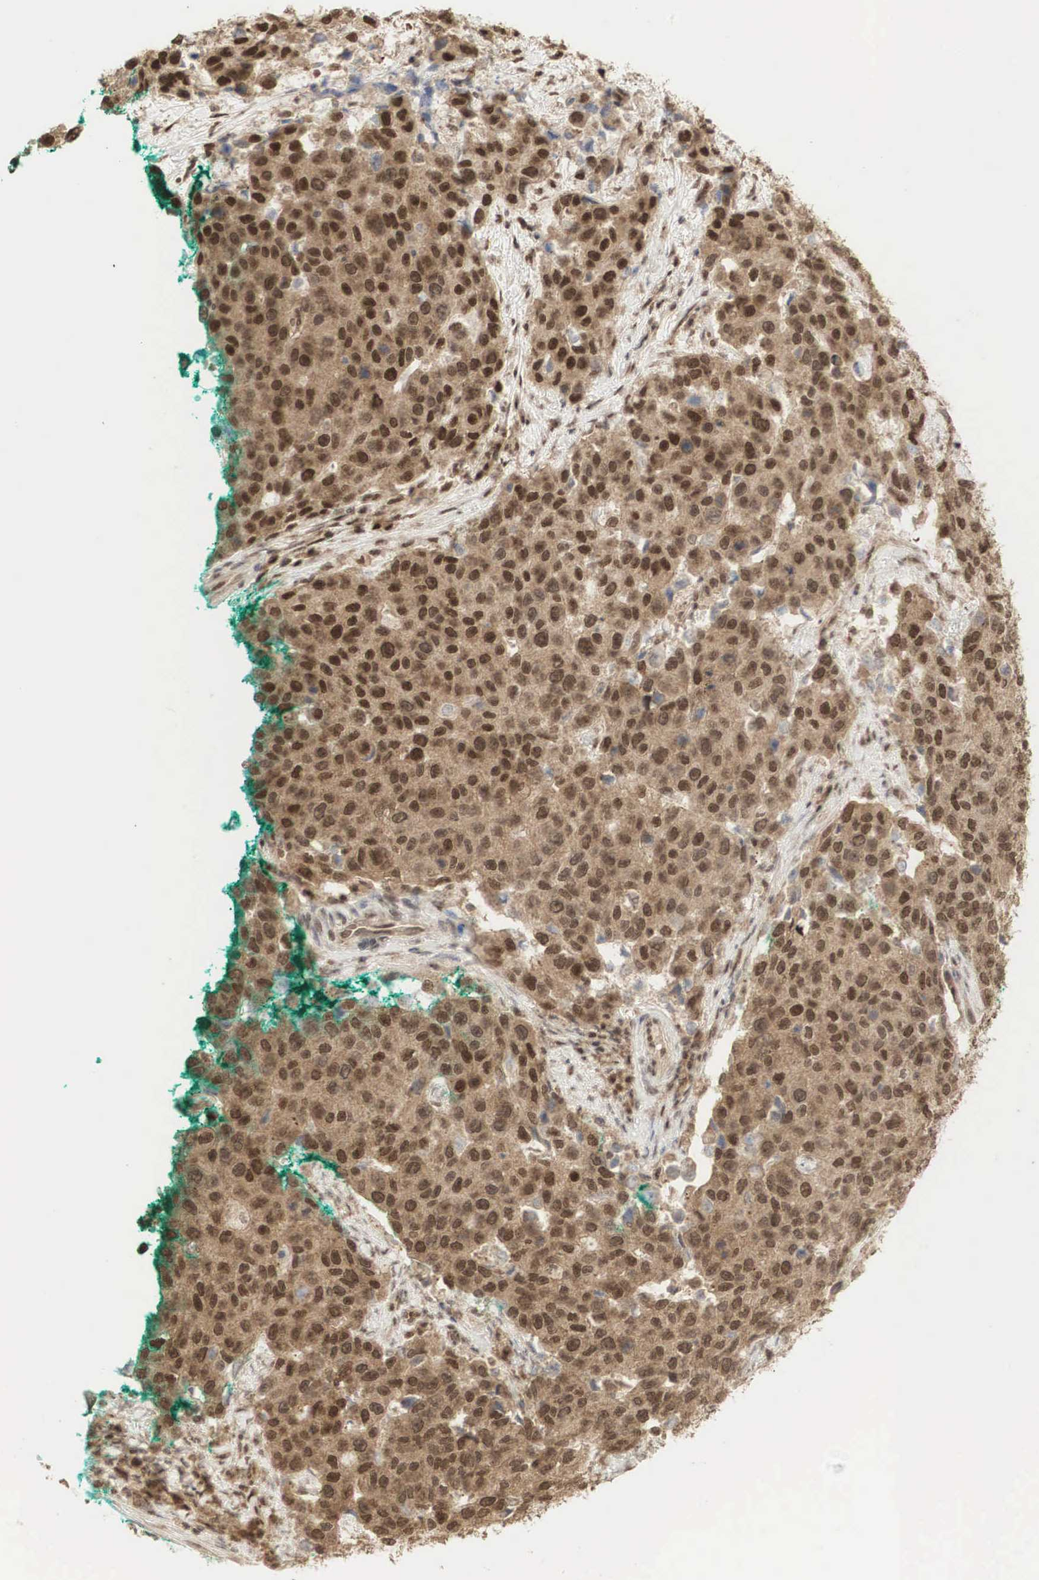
{"staining": {"intensity": "strong", "quantity": ">75%", "location": "cytoplasmic/membranous,nuclear"}, "tissue": "cervical cancer", "cell_type": "Tumor cells", "image_type": "cancer", "snomed": [{"axis": "morphology", "description": "Squamous cell carcinoma, NOS"}, {"axis": "topography", "description": "Cervix"}], "caption": "Immunohistochemical staining of cervical squamous cell carcinoma shows strong cytoplasmic/membranous and nuclear protein staining in approximately >75% of tumor cells.", "gene": "RNF113A", "patient": {"sex": "female", "age": 54}}